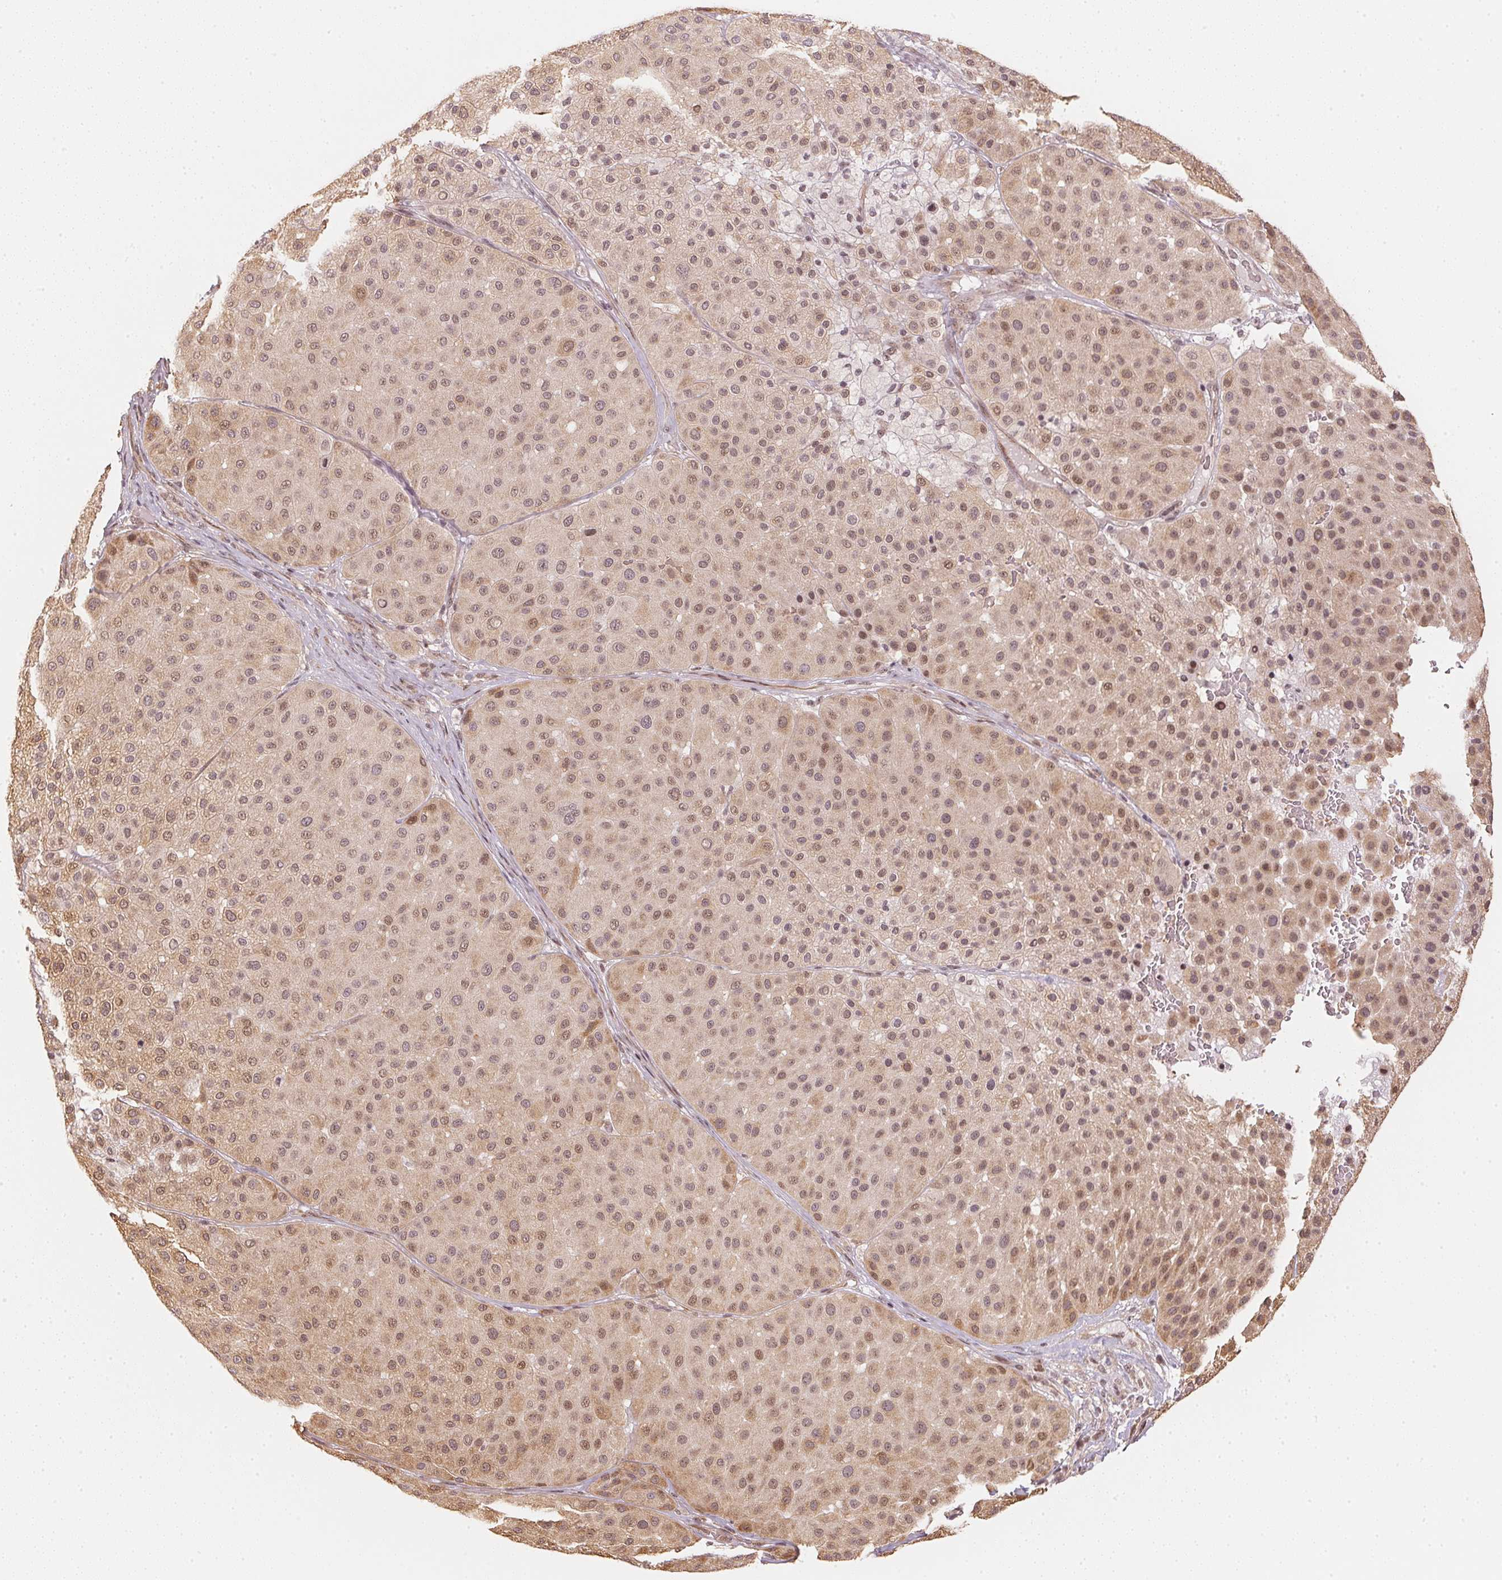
{"staining": {"intensity": "moderate", "quantity": ">75%", "location": "cytoplasmic/membranous,nuclear"}, "tissue": "melanoma", "cell_type": "Tumor cells", "image_type": "cancer", "snomed": [{"axis": "morphology", "description": "Malignant melanoma, Metastatic site"}, {"axis": "topography", "description": "Smooth muscle"}], "caption": "Melanoma stained for a protein demonstrates moderate cytoplasmic/membranous and nuclear positivity in tumor cells.", "gene": "KAT6A", "patient": {"sex": "male", "age": 41}}